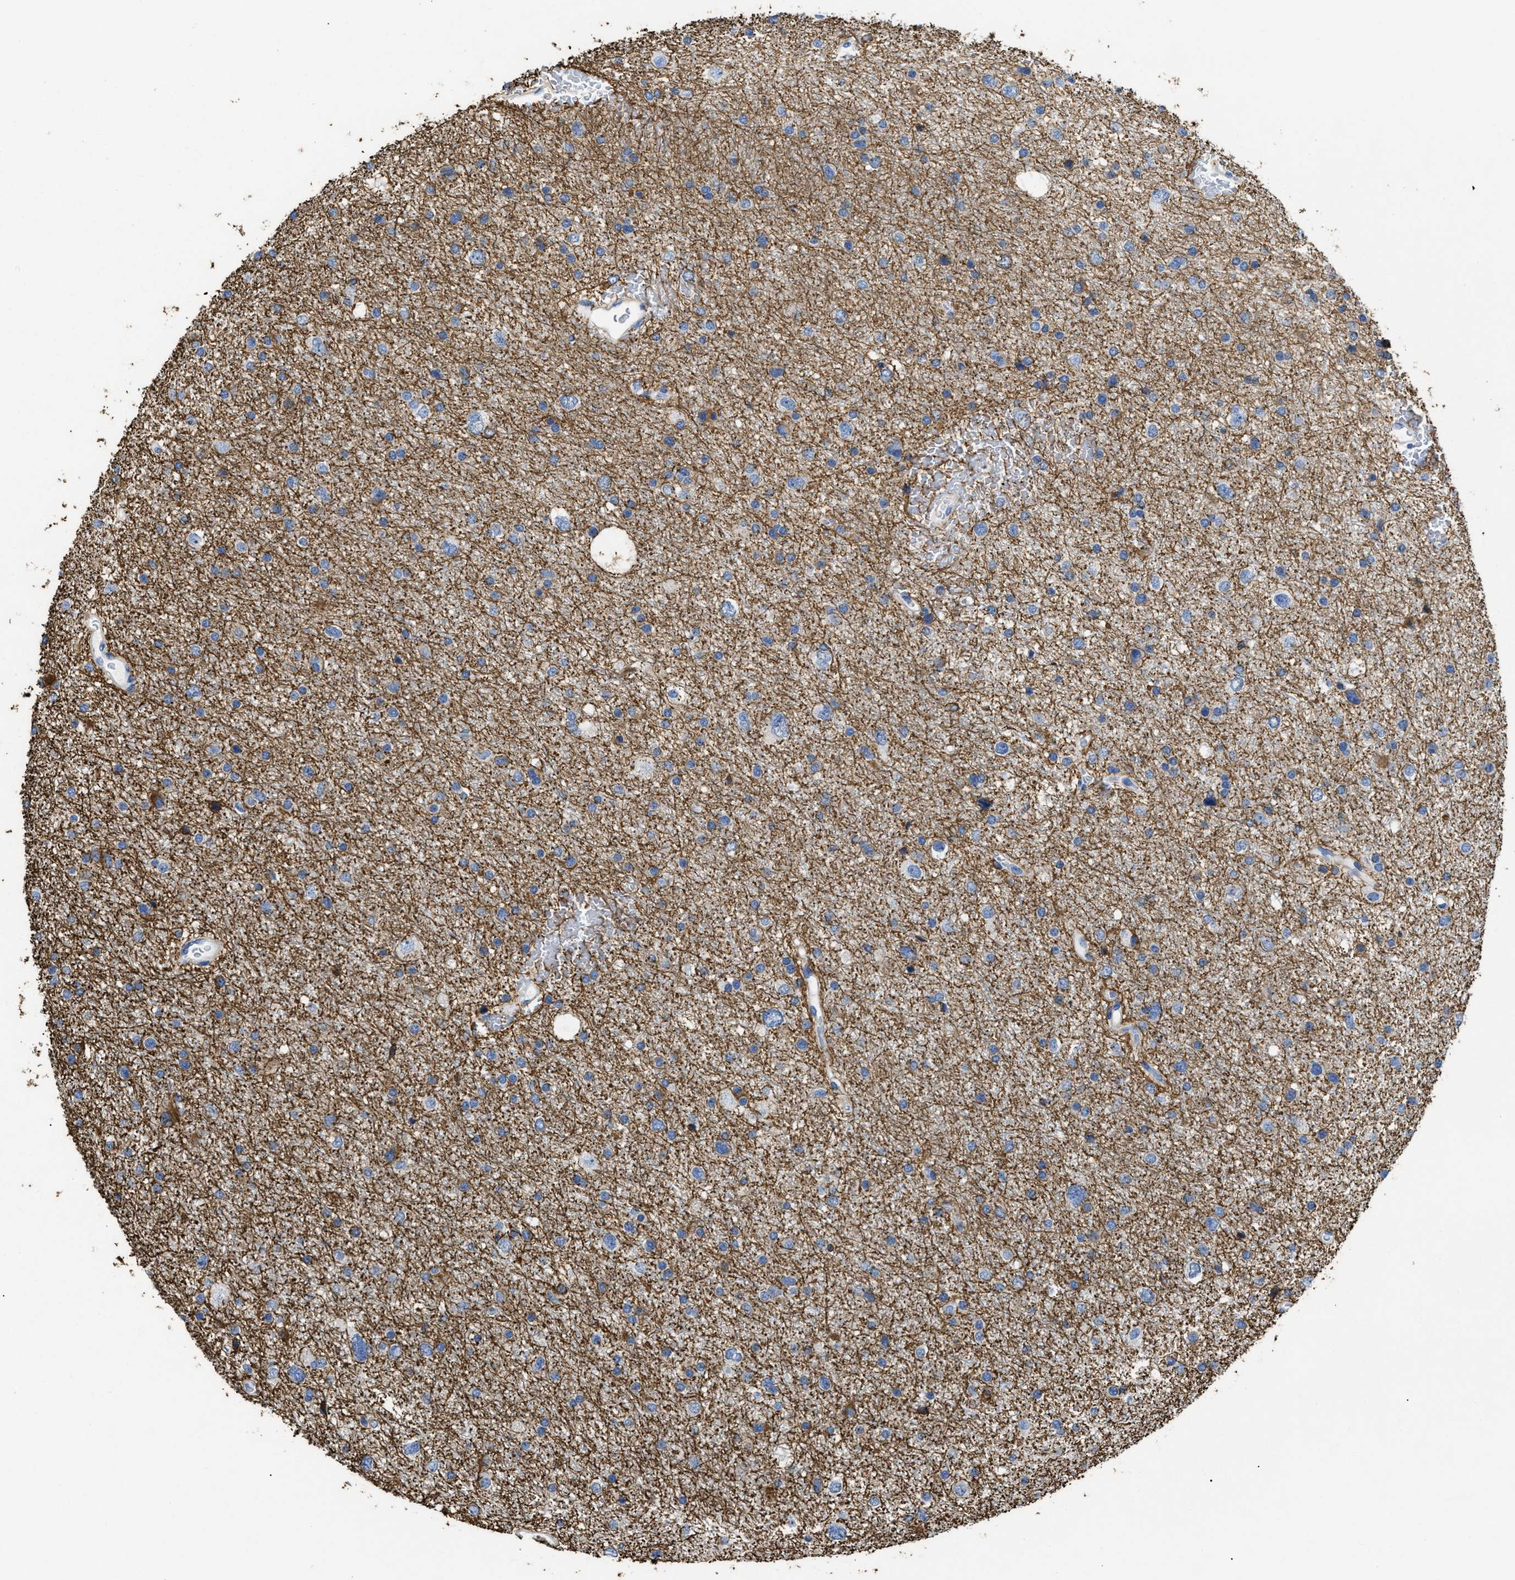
{"staining": {"intensity": "moderate", "quantity": "25%-75%", "location": "cytoplasmic/membranous"}, "tissue": "glioma", "cell_type": "Tumor cells", "image_type": "cancer", "snomed": [{"axis": "morphology", "description": "Glioma, malignant, Low grade"}, {"axis": "topography", "description": "Brain"}], "caption": "Brown immunohistochemical staining in human malignant glioma (low-grade) exhibits moderate cytoplasmic/membranous positivity in approximately 25%-75% of tumor cells. Immunohistochemistry (ihc) stains the protein in brown and the nuclei are stained blue.", "gene": "DLC1", "patient": {"sex": "female", "age": 37}}